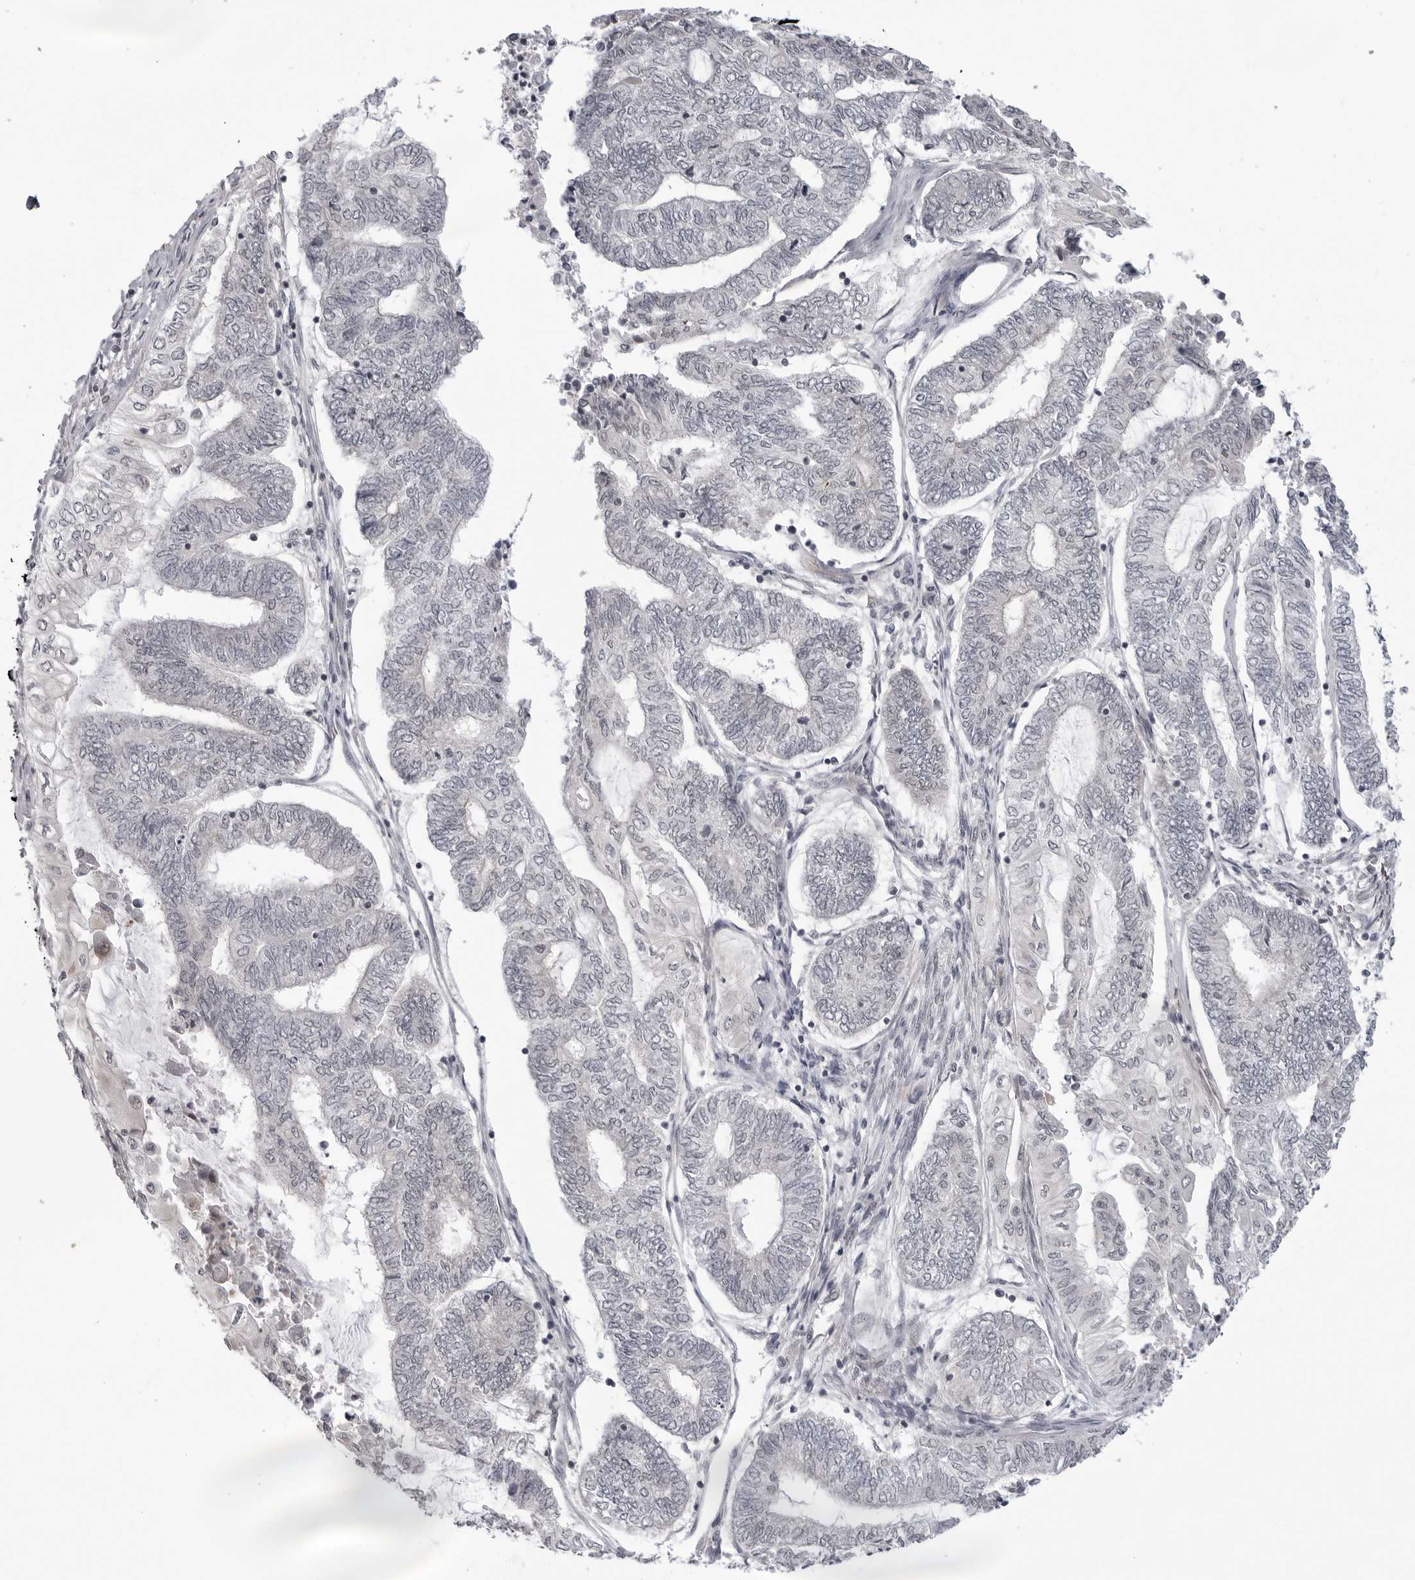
{"staining": {"intensity": "negative", "quantity": "none", "location": "none"}, "tissue": "endometrial cancer", "cell_type": "Tumor cells", "image_type": "cancer", "snomed": [{"axis": "morphology", "description": "Adenocarcinoma, NOS"}, {"axis": "topography", "description": "Uterus"}, {"axis": "topography", "description": "Endometrium"}], "caption": "There is no significant positivity in tumor cells of endometrial cancer.", "gene": "ADAMTS5", "patient": {"sex": "female", "age": 70}}